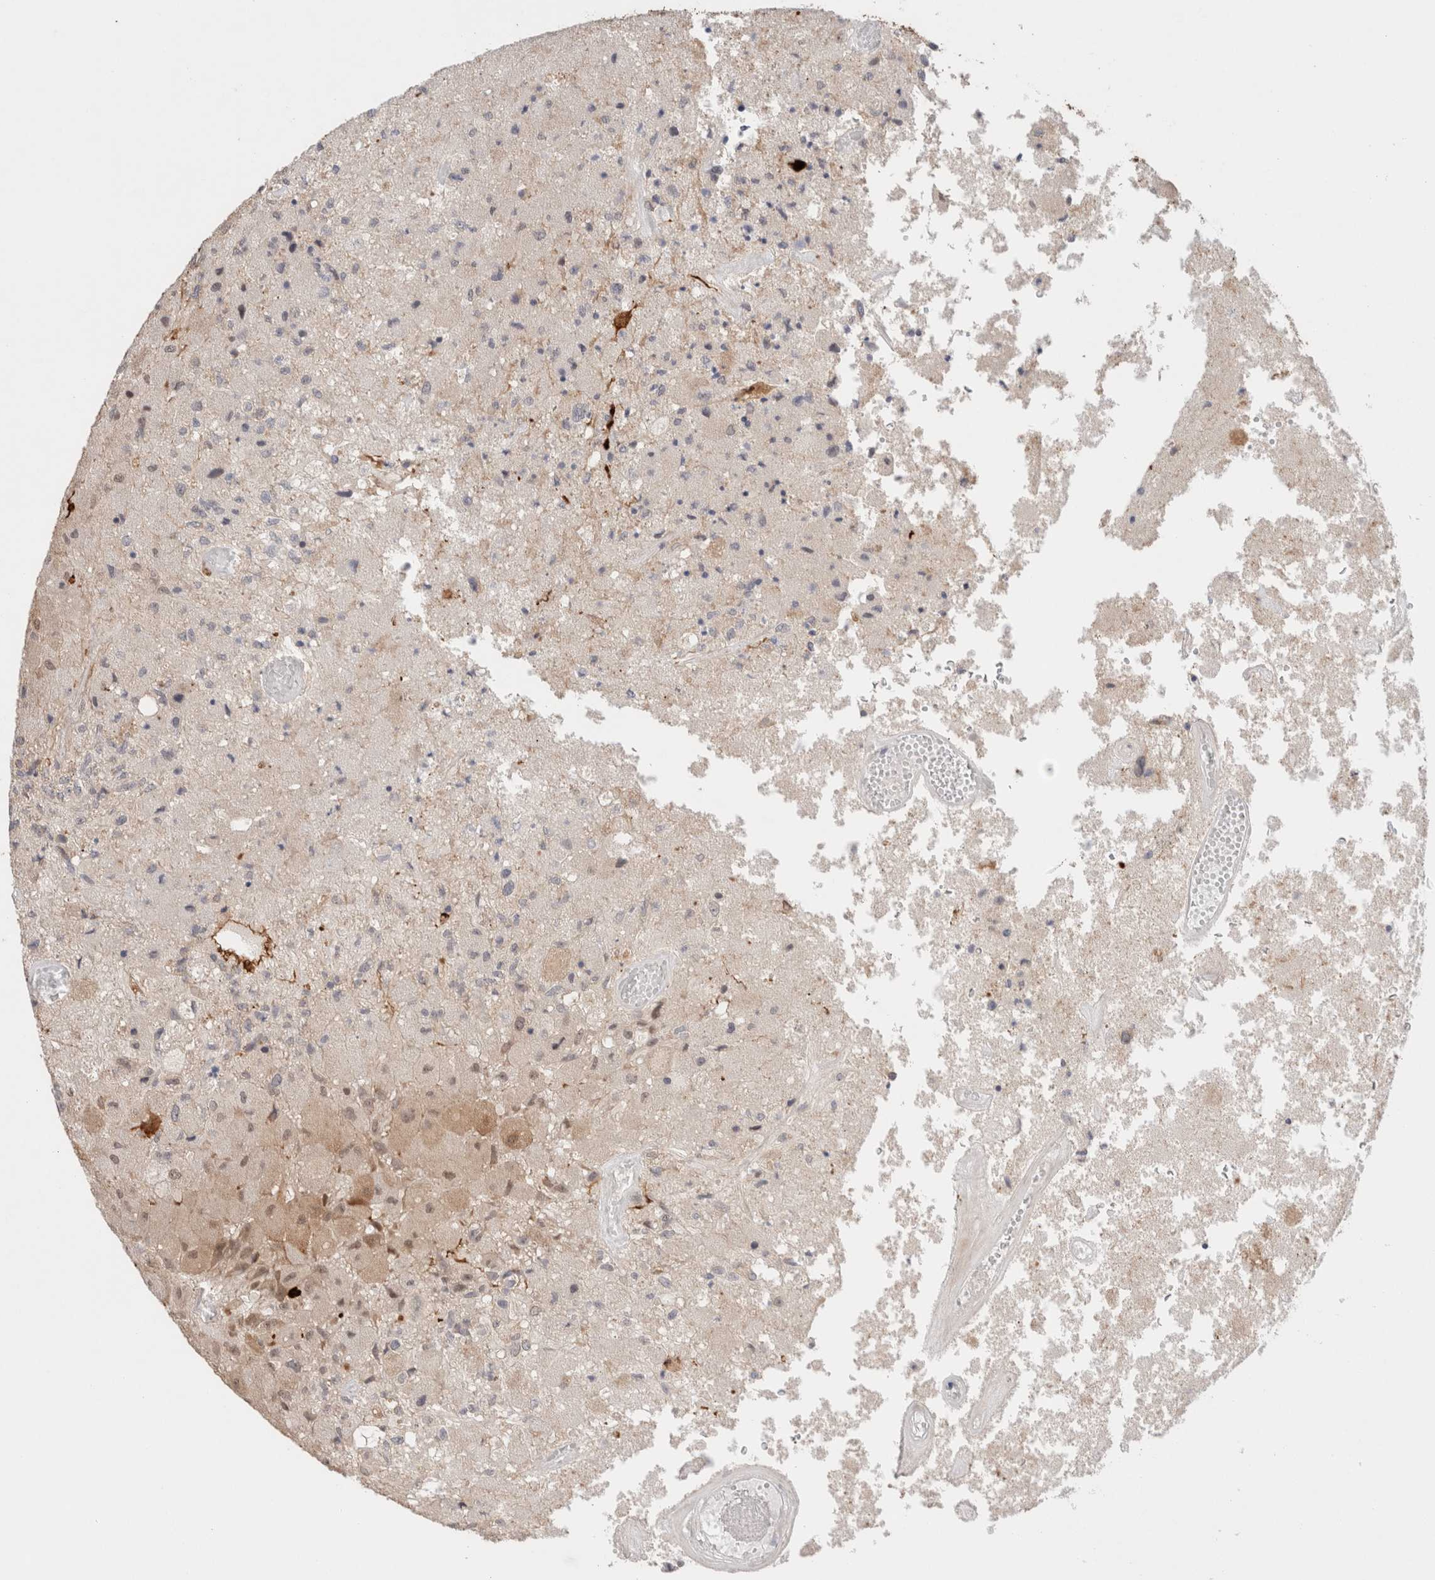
{"staining": {"intensity": "negative", "quantity": "none", "location": "none"}, "tissue": "glioma", "cell_type": "Tumor cells", "image_type": "cancer", "snomed": [{"axis": "morphology", "description": "Normal tissue, NOS"}, {"axis": "morphology", "description": "Glioma, malignant, High grade"}, {"axis": "topography", "description": "Cerebral cortex"}], "caption": "The micrograph exhibits no significant positivity in tumor cells of glioma.", "gene": "ERI3", "patient": {"sex": "male", "age": 77}}